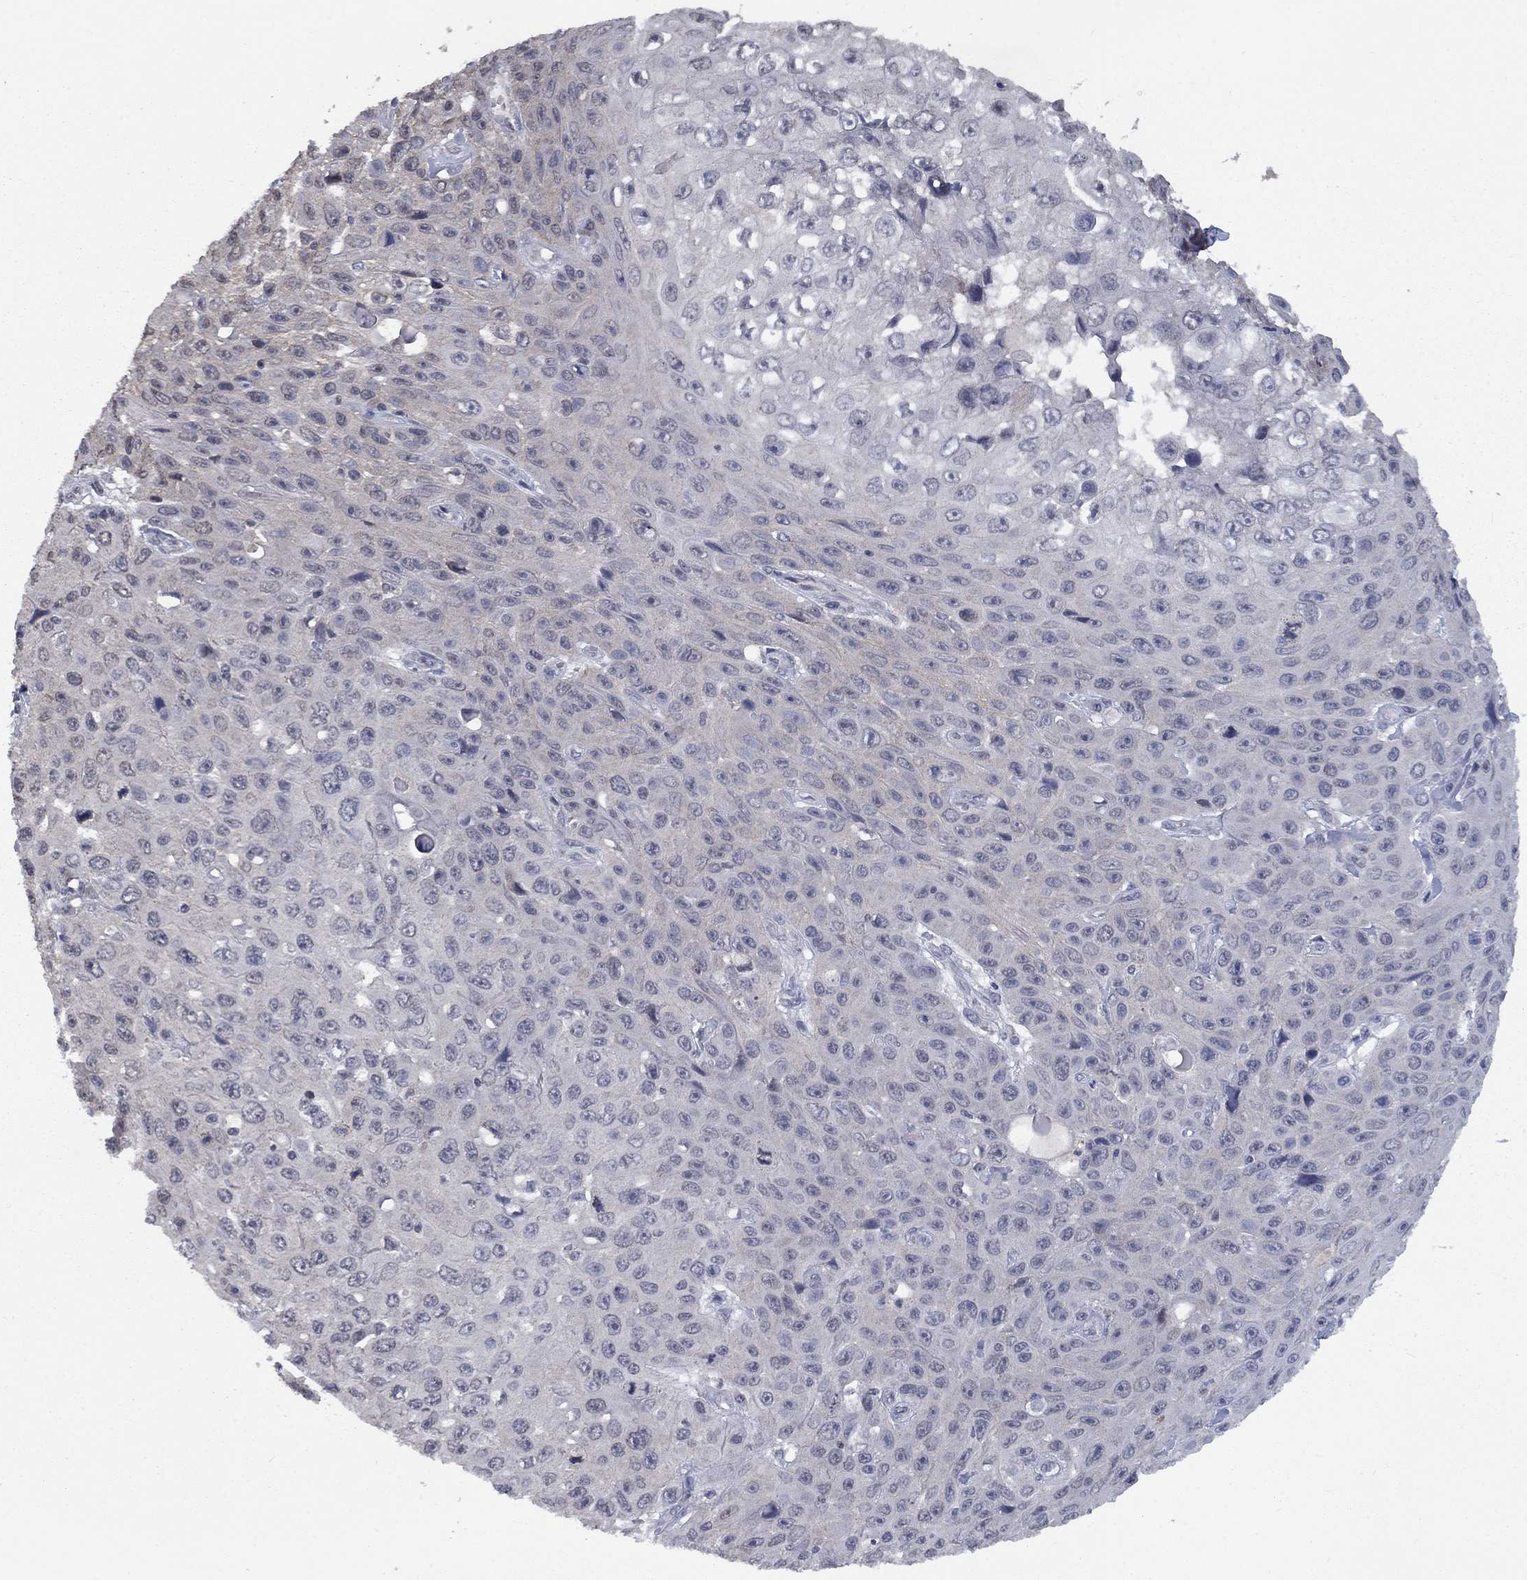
{"staining": {"intensity": "negative", "quantity": "none", "location": "none"}, "tissue": "skin cancer", "cell_type": "Tumor cells", "image_type": "cancer", "snomed": [{"axis": "morphology", "description": "Squamous cell carcinoma, NOS"}, {"axis": "topography", "description": "Skin"}], "caption": "This is an immunohistochemistry photomicrograph of skin squamous cell carcinoma. There is no staining in tumor cells.", "gene": "SPATA33", "patient": {"sex": "male", "age": 82}}